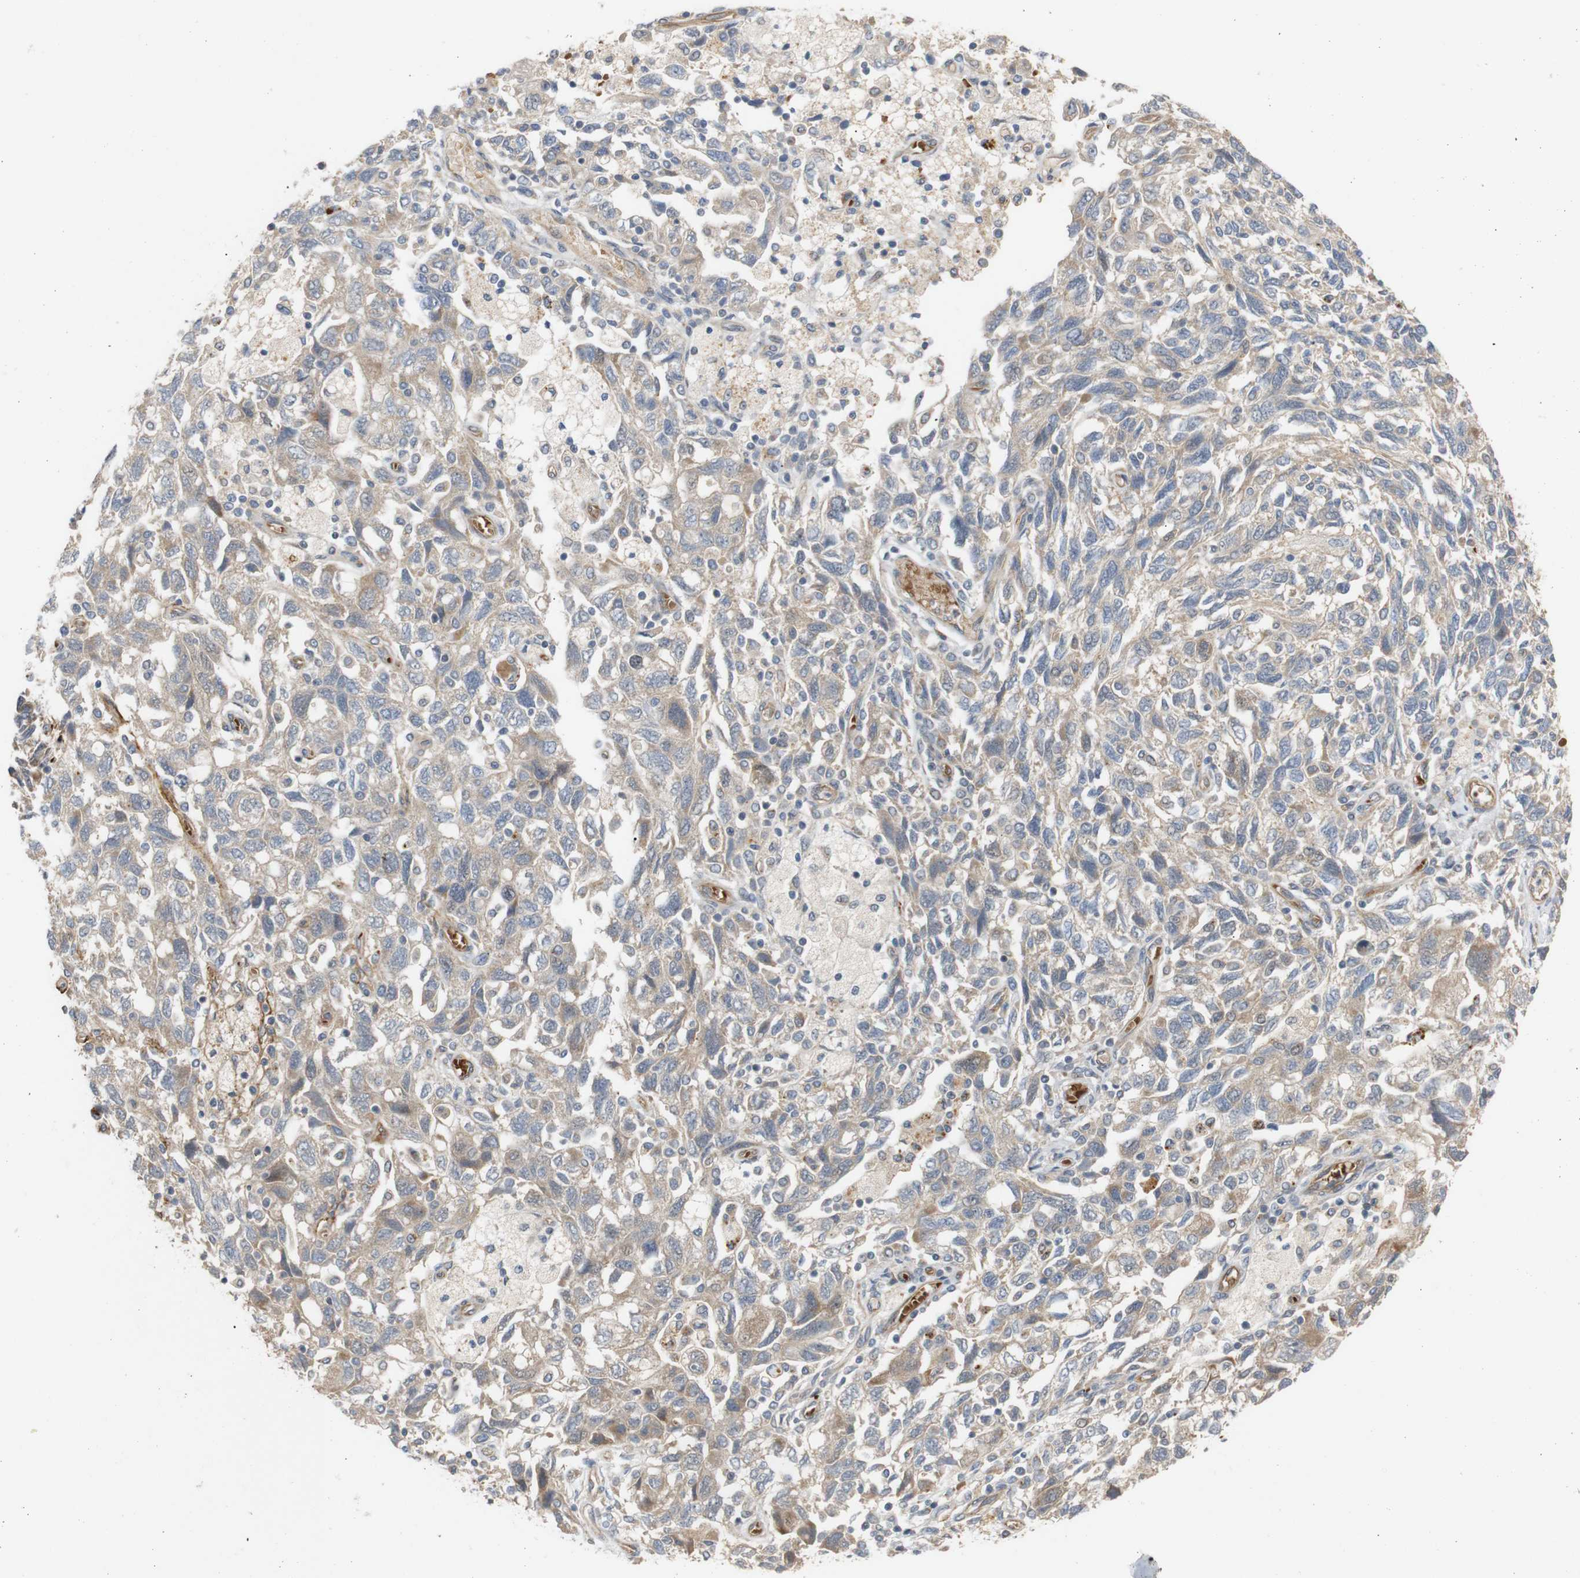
{"staining": {"intensity": "weak", "quantity": ">75%", "location": "cytoplasmic/membranous"}, "tissue": "ovarian cancer", "cell_type": "Tumor cells", "image_type": "cancer", "snomed": [{"axis": "morphology", "description": "Carcinoma, NOS"}, {"axis": "morphology", "description": "Cystadenocarcinoma, serous, NOS"}, {"axis": "topography", "description": "Ovary"}], "caption": "Protein expression analysis of ovarian cancer shows weak cytoplasmic/membranous positivity in about >75% of tumor cells.", "gene": "RPTOR", "patient": {"sex": "female", "age": 69}}